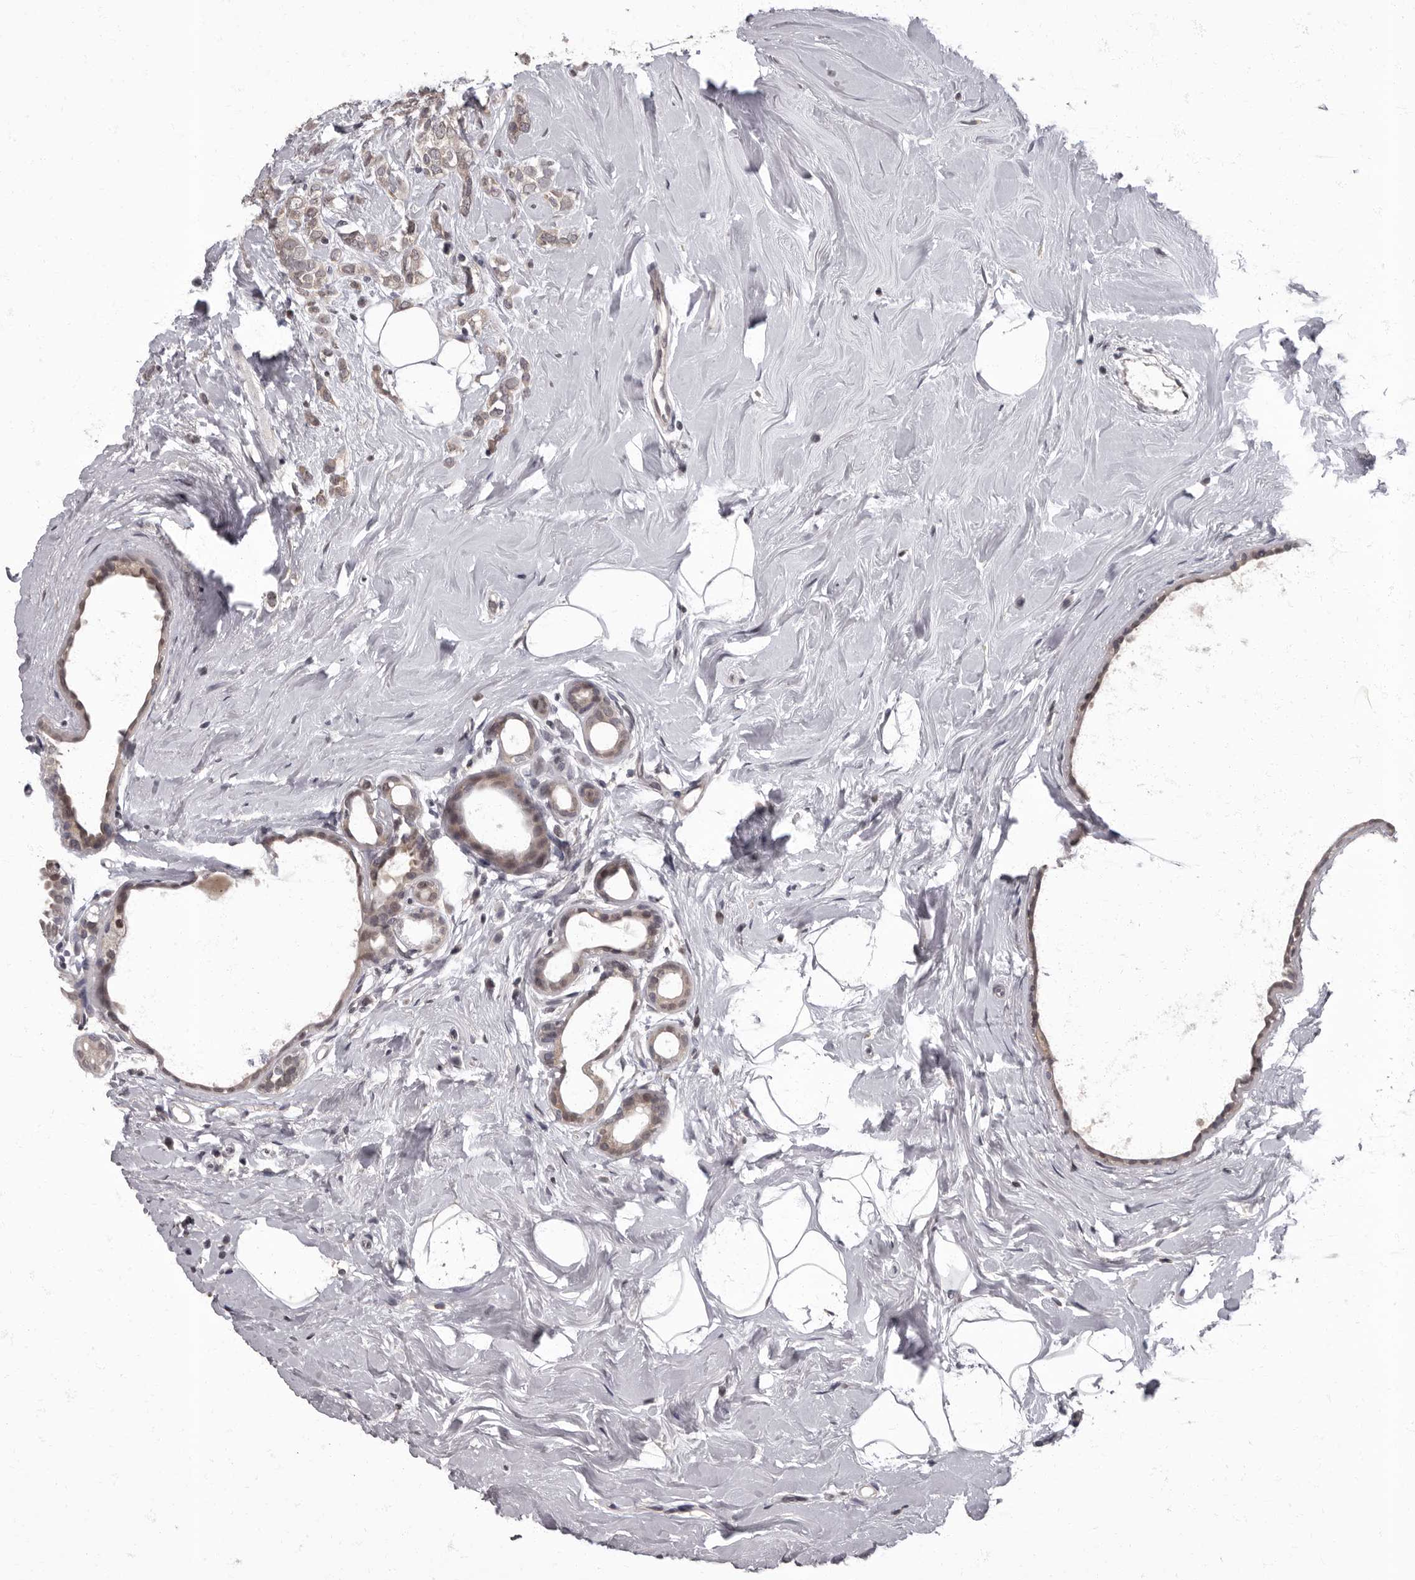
{"staining": {"intensity": "weak", "quantity": ">75%", "location": "cytoplasmic/membranous,nuclear"}, "tissue": "breast cancer", "cell_type": "Tumor cells", "image_type": "cancer", "snomed": [{"axis": "morphology", "description": "Lobular carcinoma"}, {"axis": "topography", "description": "Breast"}], "caption": "Protein staining demonstrates weak cytoplasmic/membranous and nuclear expression in about >75% of tumor cells in breast cancer. (Brightfield microscopy of DAB IHC at high magnification).", "gene": "C1orf50", "patient": {"sex": "female", "age": 47}}